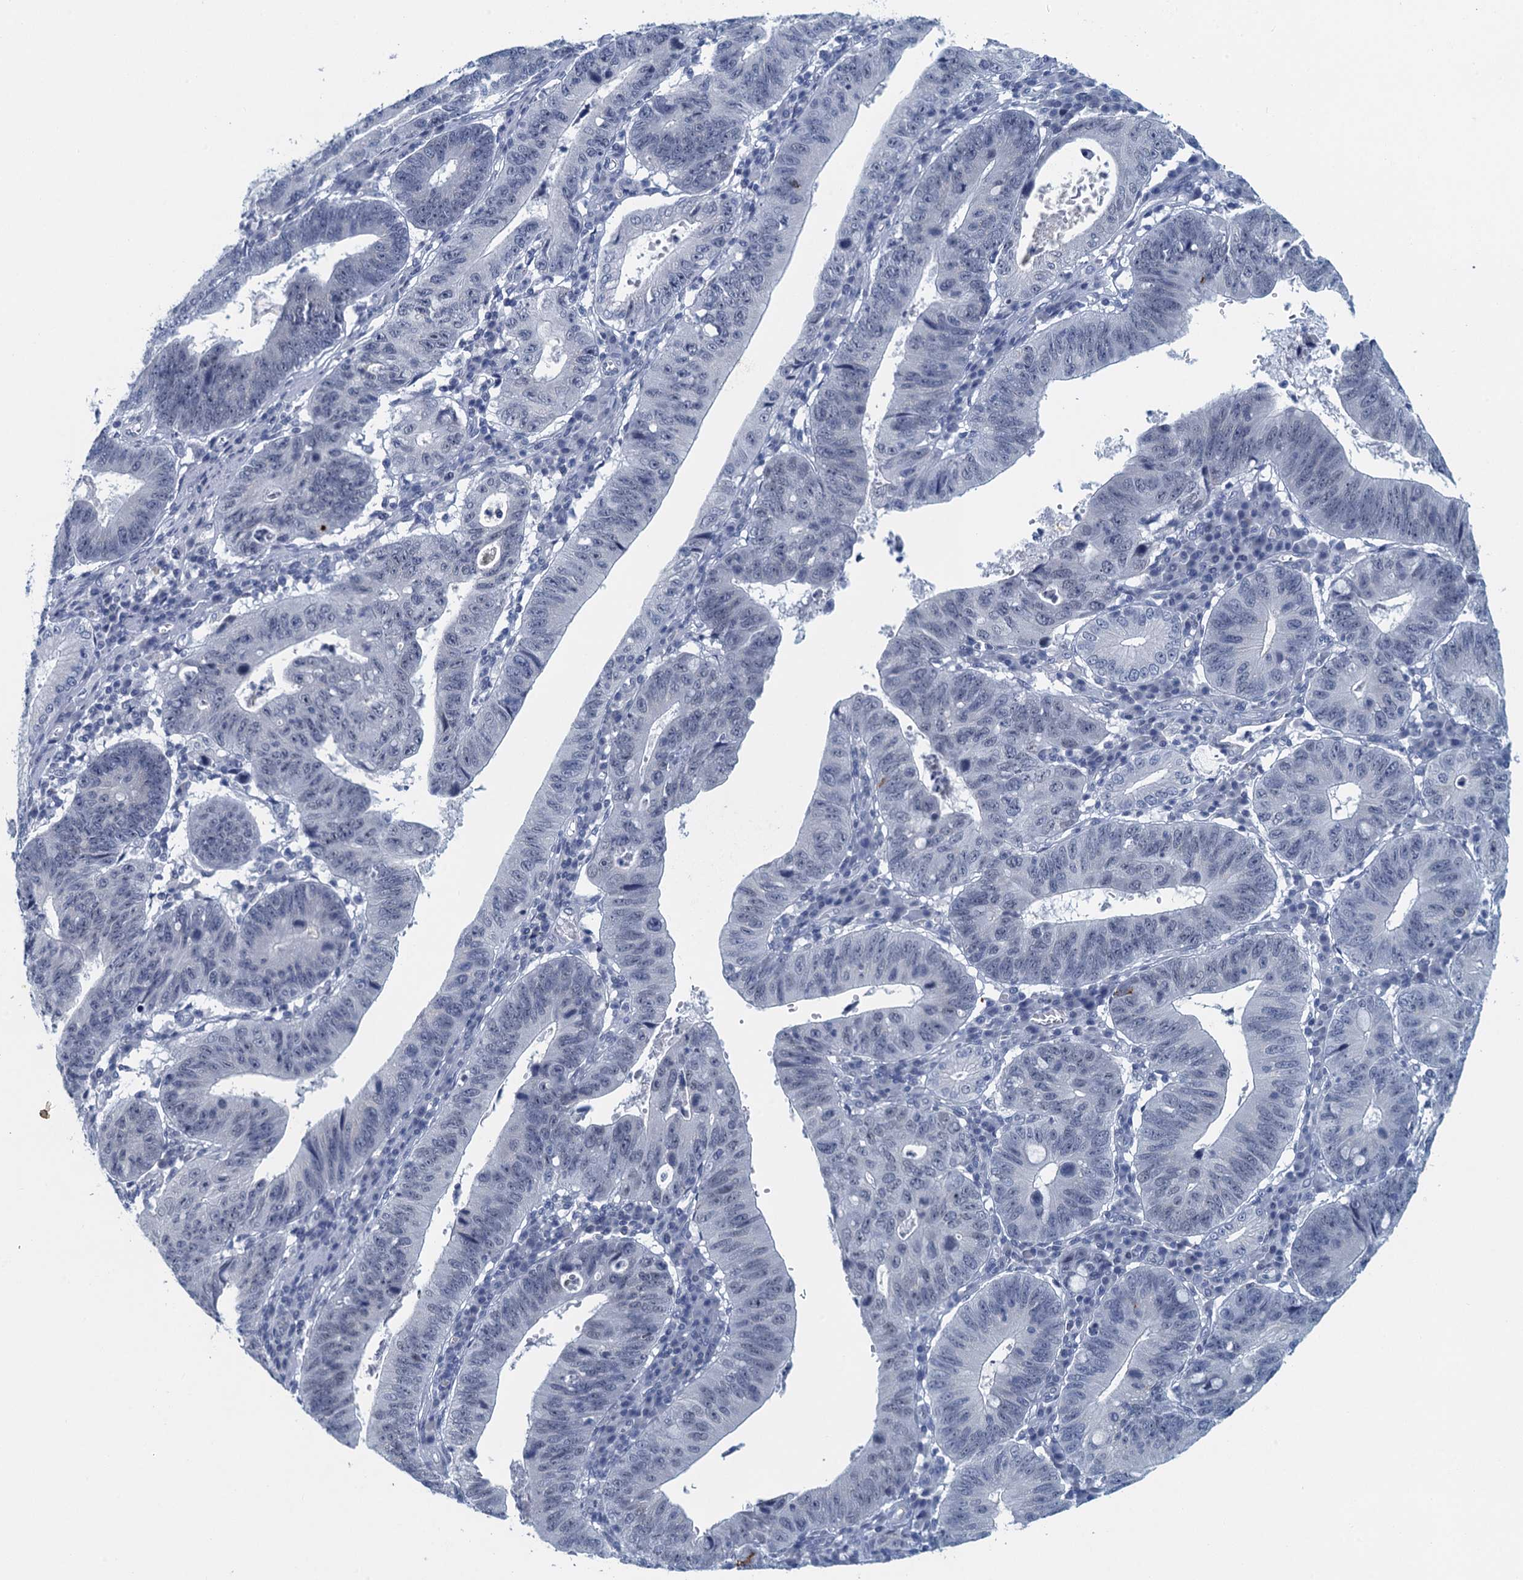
{"staining": {"intensity": "negative", "quantity": "none", "location": "none"}, "tissue": "stomach cancer", "cell_type": "Tumor cells", "image_type": "cancer", "snomed": [{"axis": "morphology", "description": "Adenocarcinoma, NOS"}, {"axis": "topography", "description": "Stomach"}], "caption": "Immunohistochemistry of human stomach cancer displays no expression in tumor cells.", "gene": "ENSG00000131152", "patient": {"sex": "male", "age": 59}}